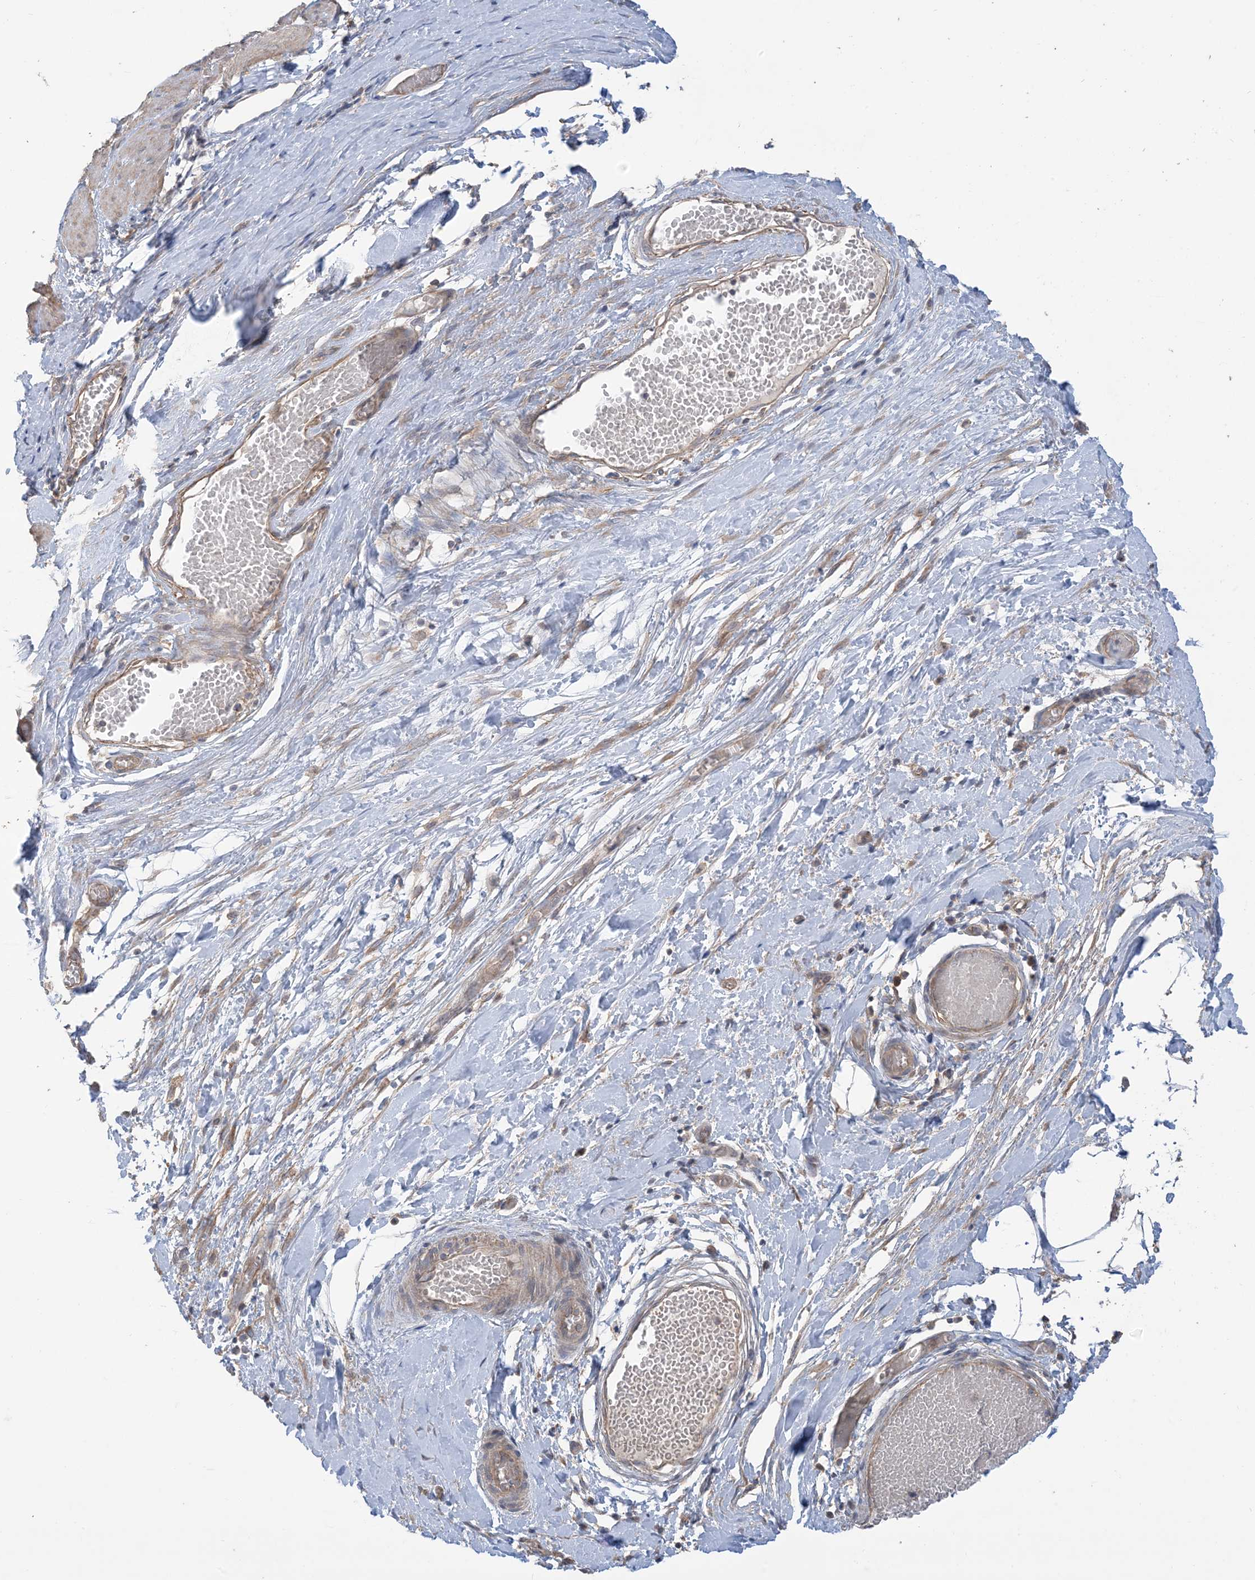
{"staining": {"intensity": "moderate", "quantity": ">75%", "location": "cytoplasmic/membranous"}, "tissue": "smooth muscle", "cell_type": "Smooth muscle cells", "image_type": "normal", "snomed": [{"axis": "morphology", "description": "Normal tissue, NOS"}, {"axis": "morphology", "description": "Adenocarcinoma, NOS"}, {"axis": "topography", "description": "Colon"}, {"axis": "topography", "description": "Peripheral nerve tissue"}], "caption": "Smooth muscle stained with a brown dye exhibits moderate cytoplasmic/membranous positive positivity in approximately >75% of smooth muscle cells.", "gene": "CCNY", "patient": {"sex": "male", "age": 14}}